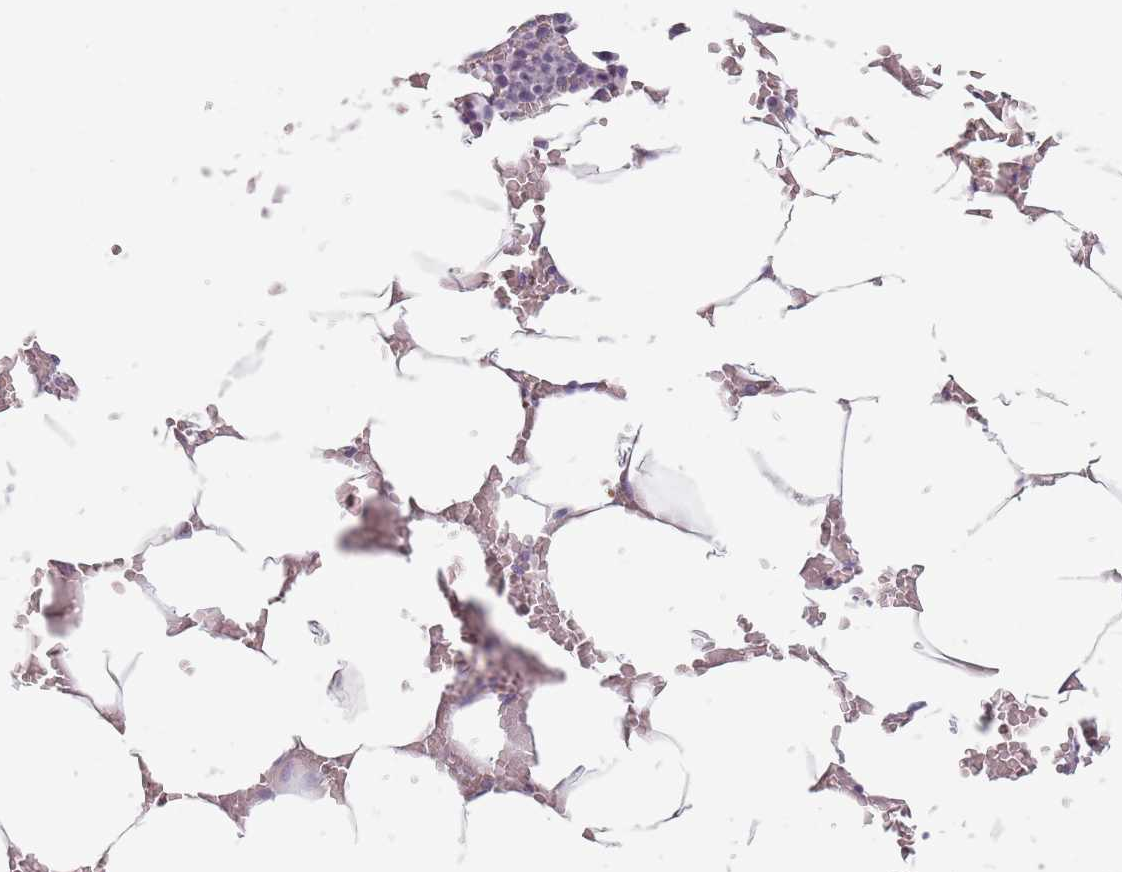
{"staining": {"intensity": "negative", "quantity": "none", "location": "none"}, "tissue": "bone marrow", "cell_type": "Hematopoietic cells", "image_type": "normal", "snomed": [{"axis": "morphology", "description": "Normal tissue, NOS"}, {"axis": "topography", "description": "Bone marrow"}], "caption": "Unremarkable bone marrow was stained to show a protein in brown. There is no significant positivity in hematopoietic cells. Brightfield microscopy of immunohistochemistry (IHC) stained with DAB (3,3'-diaminobenzidine) (brown) and hematoxylin (blue), captured at high magnification.", "gene": "CEP19", "patient": {"sex": "male", "age": 70}}